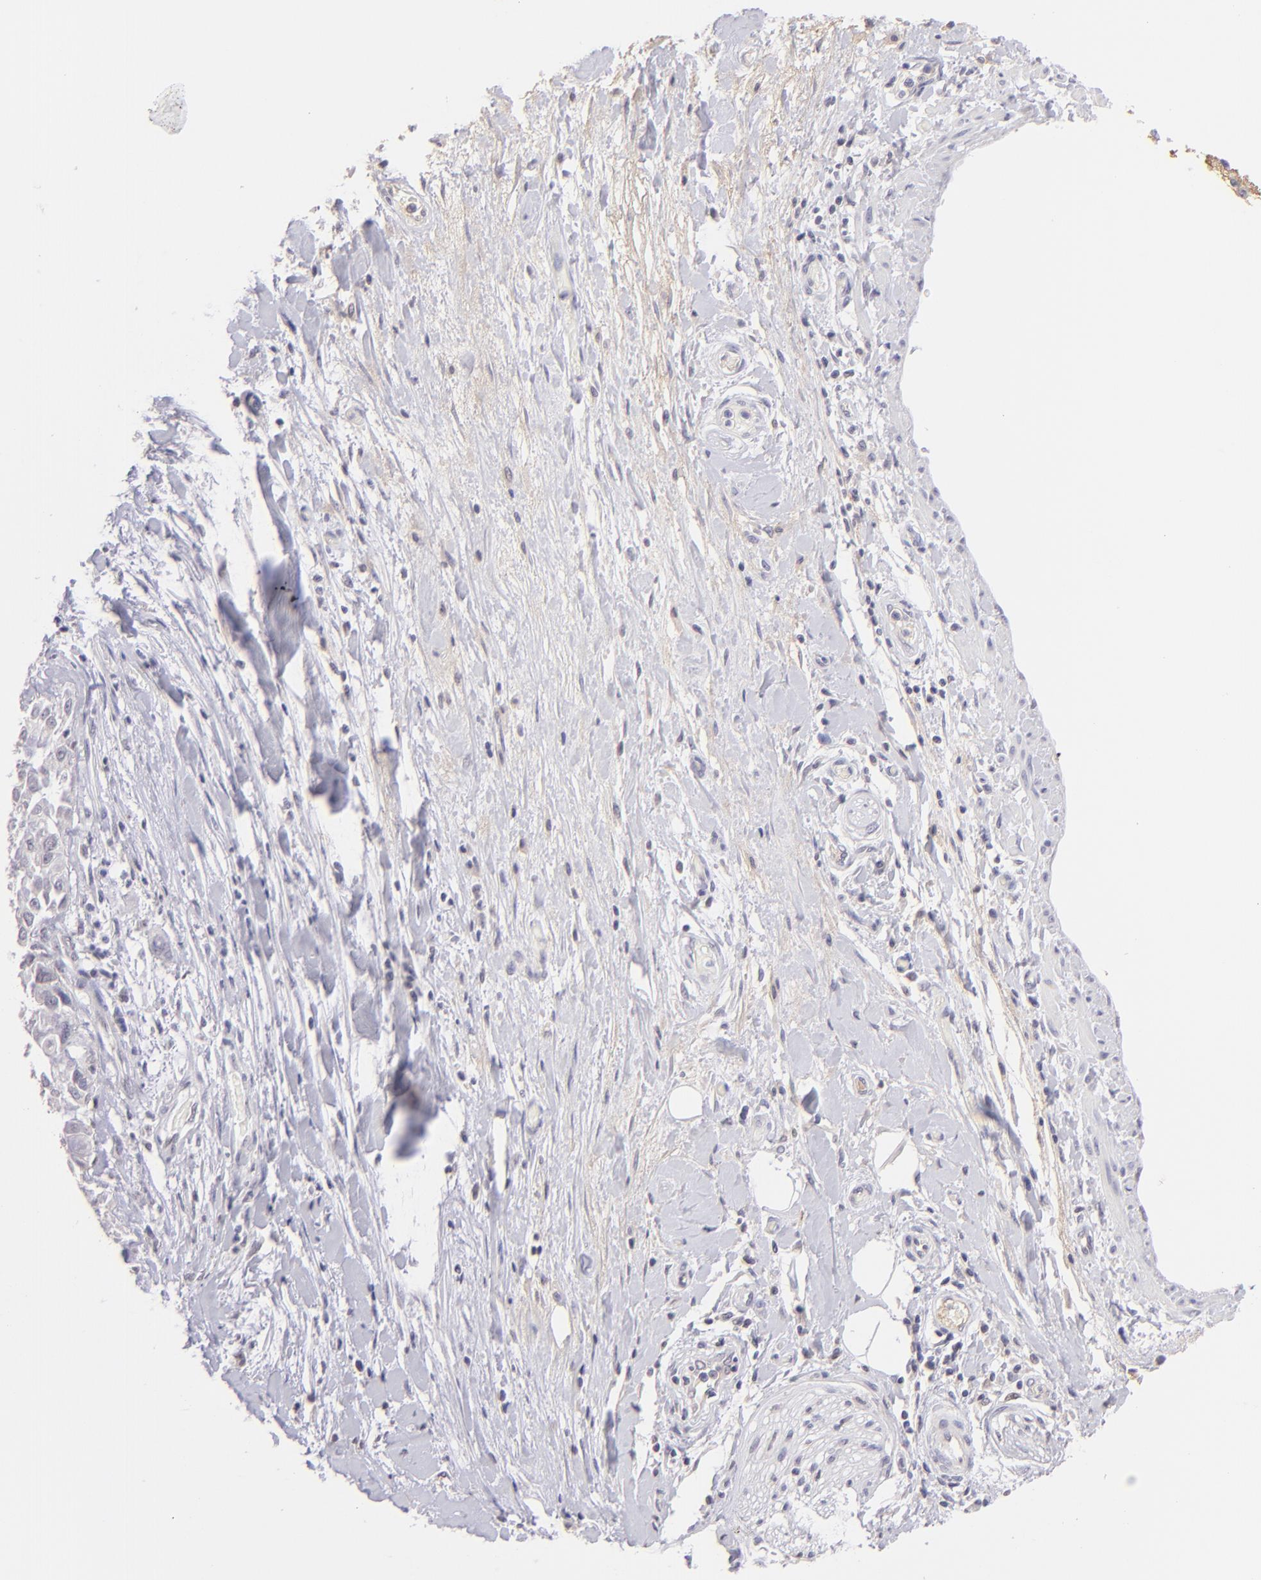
{"staining": {"intensity": "negative", "quantity": "none", "location": "none"}, "tissue": "pancreatic cancer", "cell_type": "Tumor cells", "image_type": "cancer", "snomed": [{"axis": "morphology", "description": "Adenocarcinoma, NOS"}, {"axis": "topography", "description": "Pancreas"}], "caption": "Immunohistochemical staining of human pancreatic cancer demonstrates no significant expression in tumor cells.", "gene": "MAGEA1", "patient": {"sex": "female", "age": 52}}